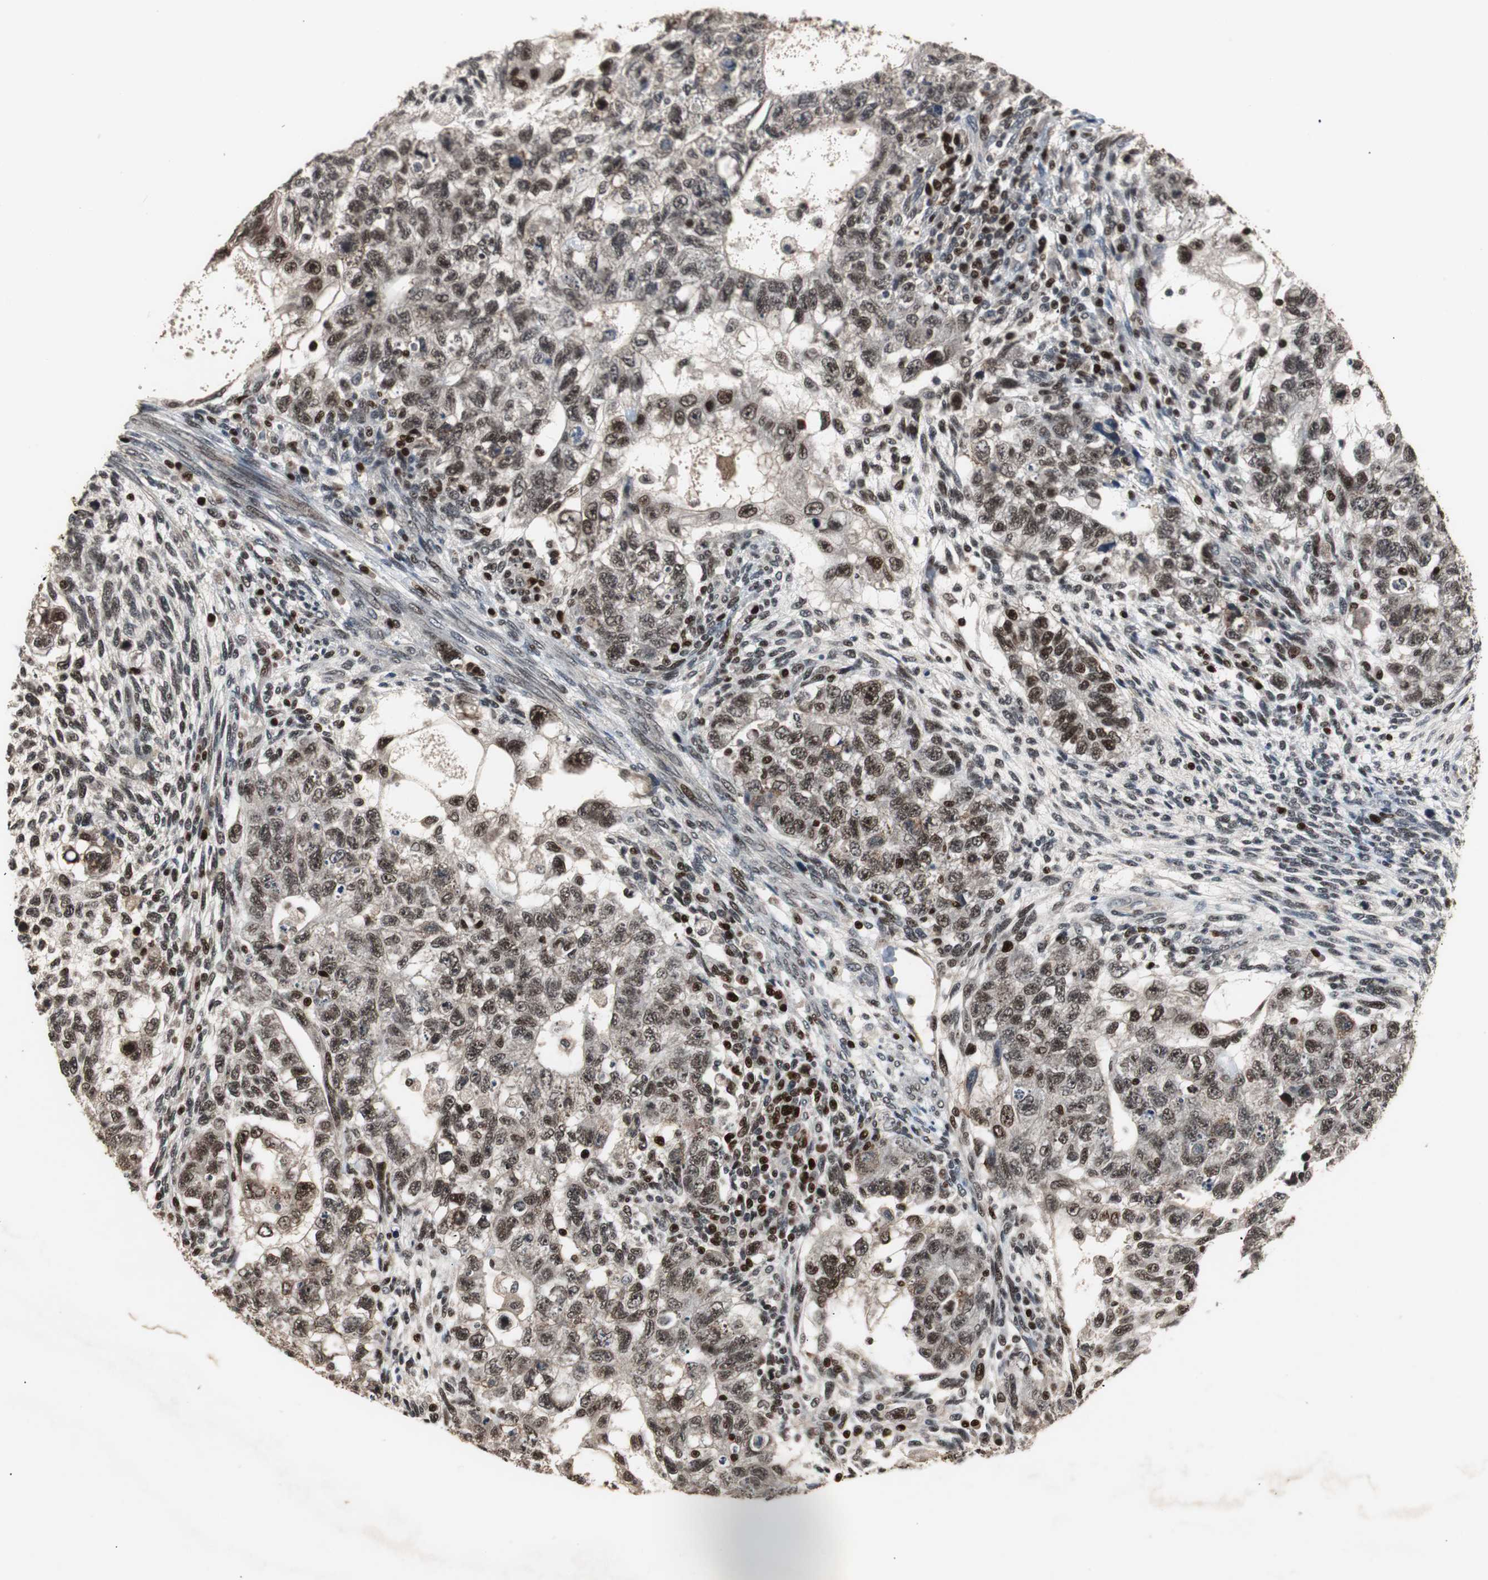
{"staining": {"intensity": "moderate", "quantity": ">75%", "location": "nuclear"}, "tissue": "testis cancer", "cell_type": "Tumor cells", "image_type": "cancer", "snomed": [{"axis": "morphology", "description": "Normal tissue, NOS"}, {"axis": "morphology", "description": "Carcinoma, Embryonal, NOS"}, {"axis": "topography", "description": "Testis"}], "caption": "Embryonal carcinoma (testis) stained with immunohistochemistry (IHC) reveals moderate nuclear staining in approximately >75% of tumor cells. The protein is stained brown, and the nuclei are stained in blue (DAB IHC with brightfield microscopy, high magnification).", "gene": "FEN1", "patient": {"sex": "male", "age": 36}}